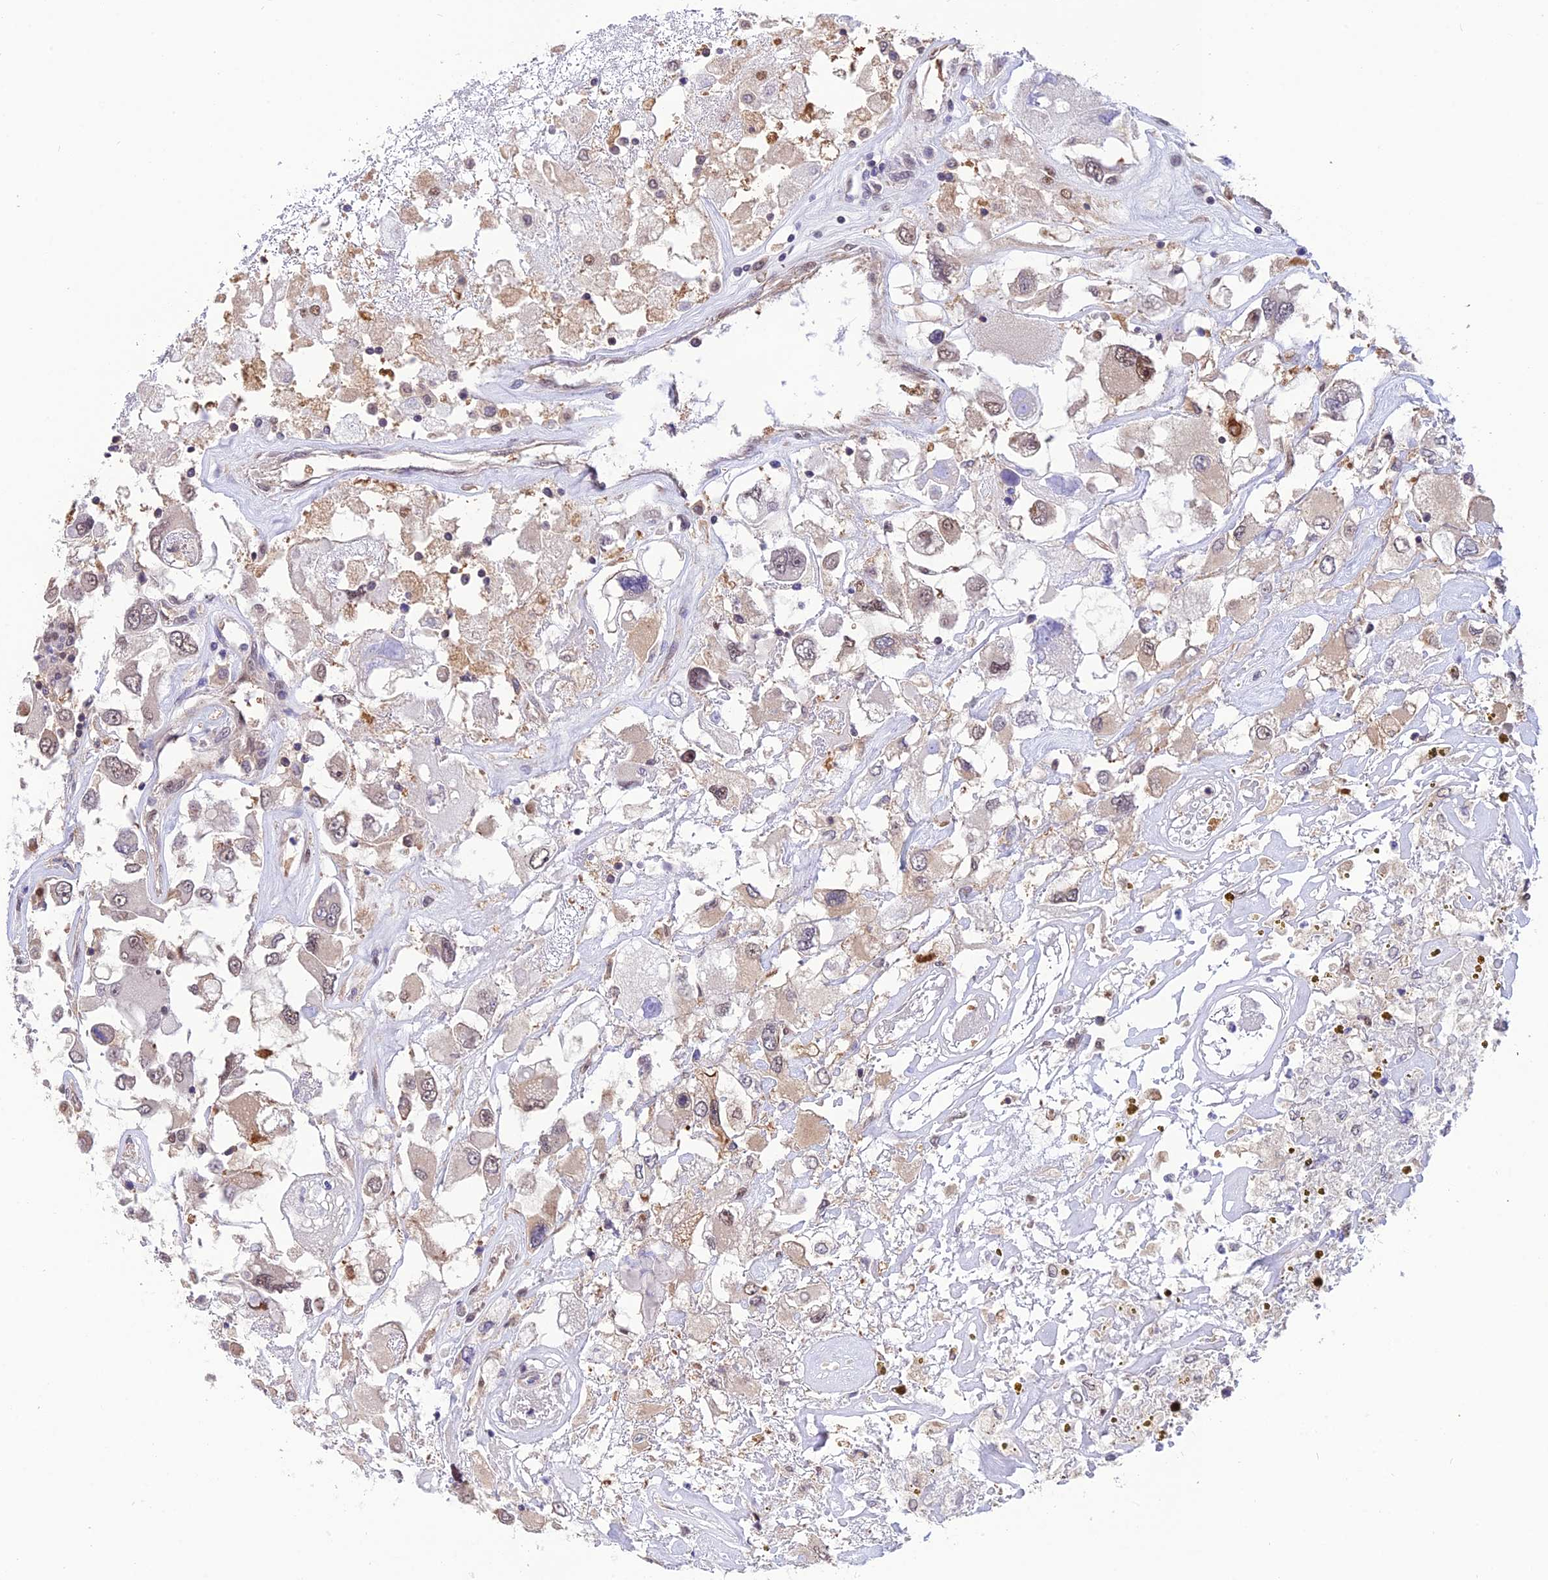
{"staining": {"intensity": "weak", "quantity": "25%-75%", "location": "cytoplasmic/membranous,nuclear"}, "tissue": "renal cancer", "cell_type": "Tumor cells", "image_type": "cancer", "snomed": [{"axis": "morphology", "description": "Adenocarcinoma, NOS"}, {"axis": "topography", "description": "Kidney"}], "caption": "Approximately 25%-75% of tumor cells in renal cancer (adenocarcinoma) display weak cytoplasmic/membranous and nuclear protein expression as visualized by brown immunohistochemical staining.", "gene": "PSMB3", "patient": {"sex": "female", "age": 52}}